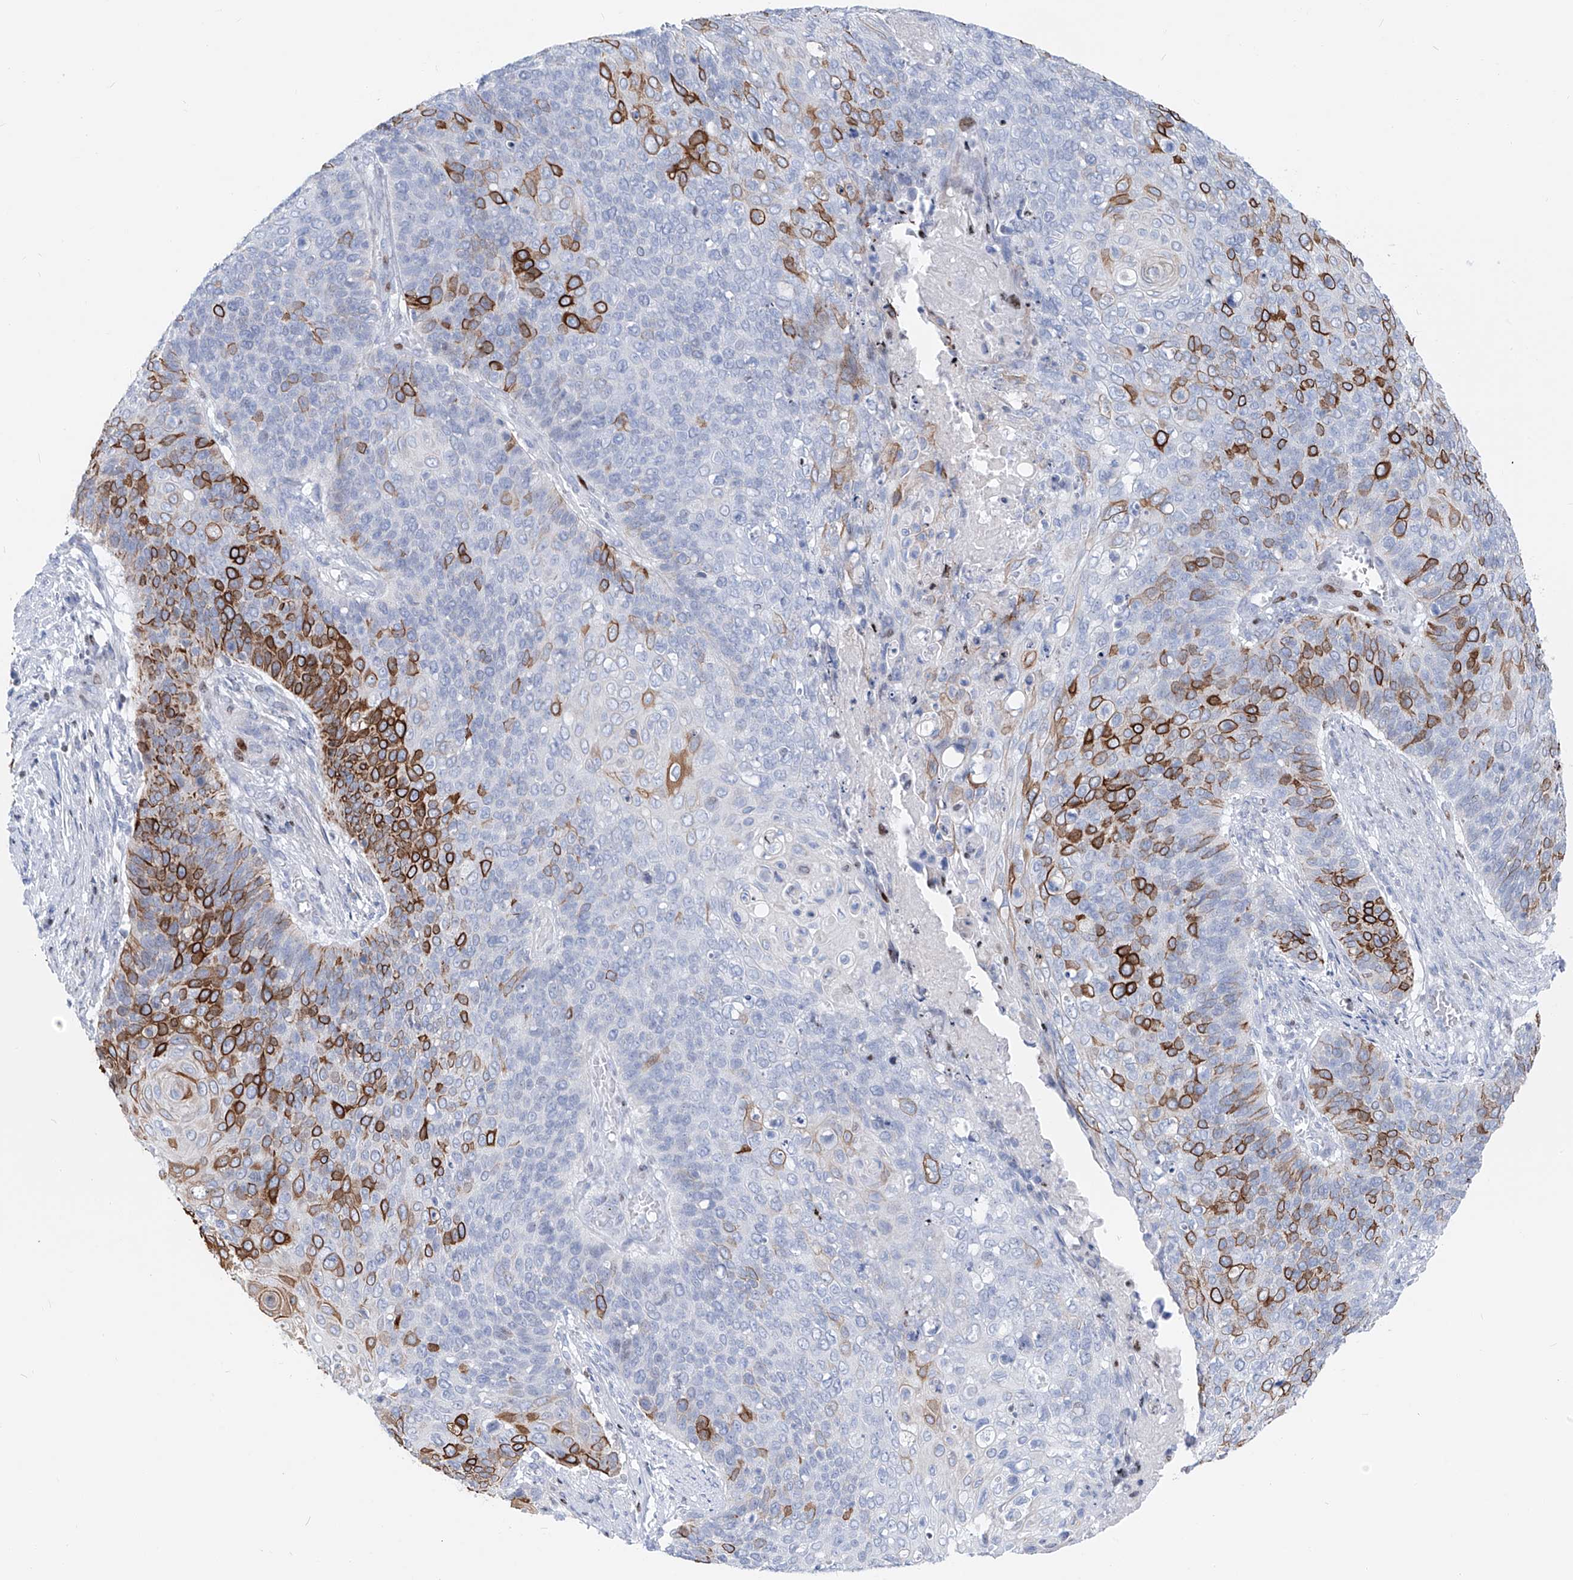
{"staining": {"intensity": "strong", "quantity": "25%-75%", "location": "cytoplasmic/membranous"}, "tissue": "cervical cancer", "cell_type": "Tumor cells", "image_type": "cancer", "snomed": [{"axis": "morphology", "description": "Squamous cell carcinoma, NOS"}, {"axis": "topography", "description": "Cervix"}], "caption": "Immunohistochemical staining of human cervical cancer shows strong cytoplasmic/membranous protein positivity in approximately 25%-75% of tumor cells.", "gene": "FRS3", "patient": {"sex": "female", "age": 39}}